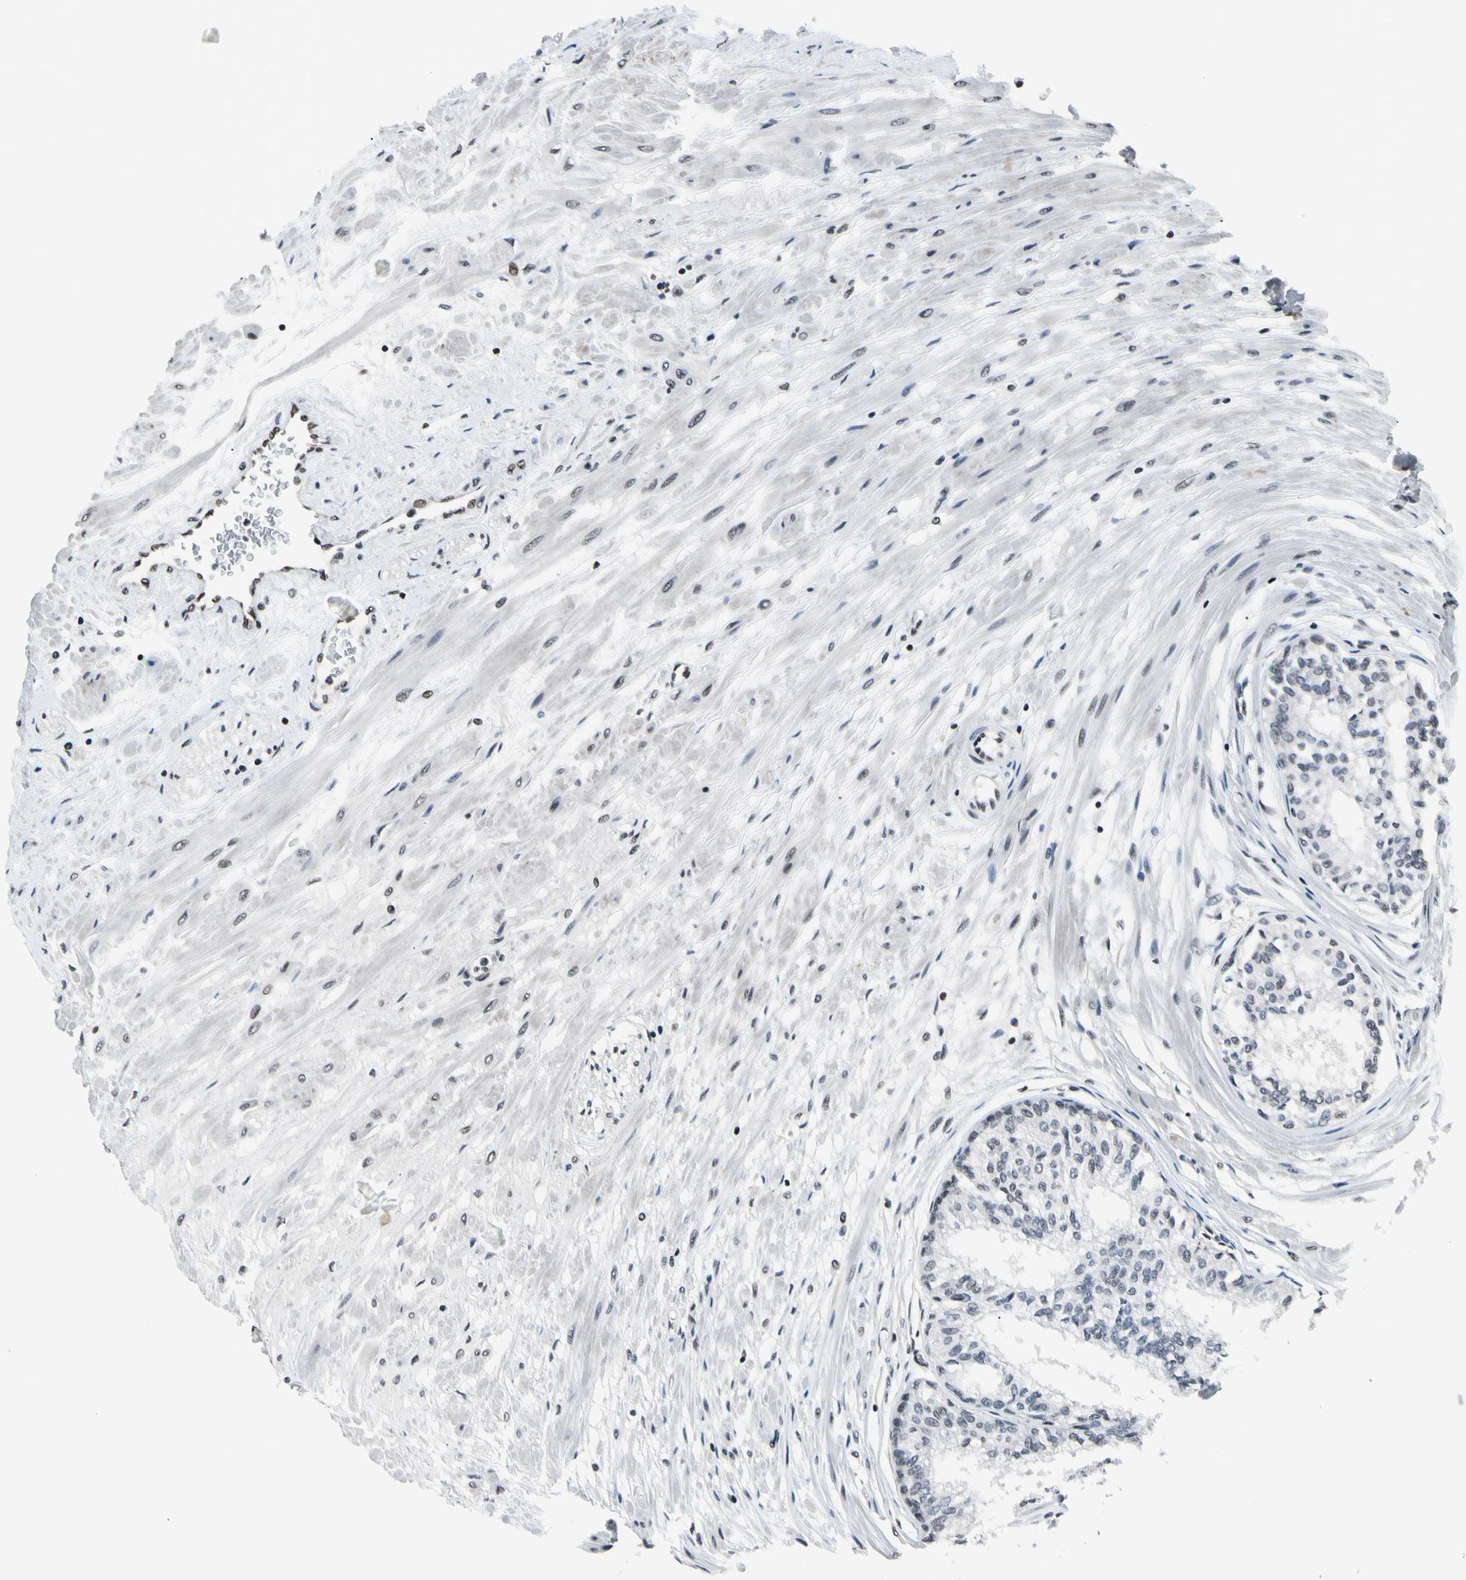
{"staining": {"intensity": "weak", "quantity": "<25%", "location": "nuclear"}, "tissue": "prostate", "cell_type": "Glandular cells", "image_type": "normal", "snomed": [{"axis": "morphology", "description": "Normal tissue, NOS"}, {"axis": "topography", "description": "Prostate"}, {"axis": "topography", "description": "Seminal veicle"}], "caption": "High magnification brightfield microscopy of normal prostate stained with DAB (3,3'-diaminobenzidine) (brown) and counterstained with hematoxylin (blue): glandular cells show no significant positivity.", "gene": "RECQL", "patient": {"sex": "male", "age": 60}}